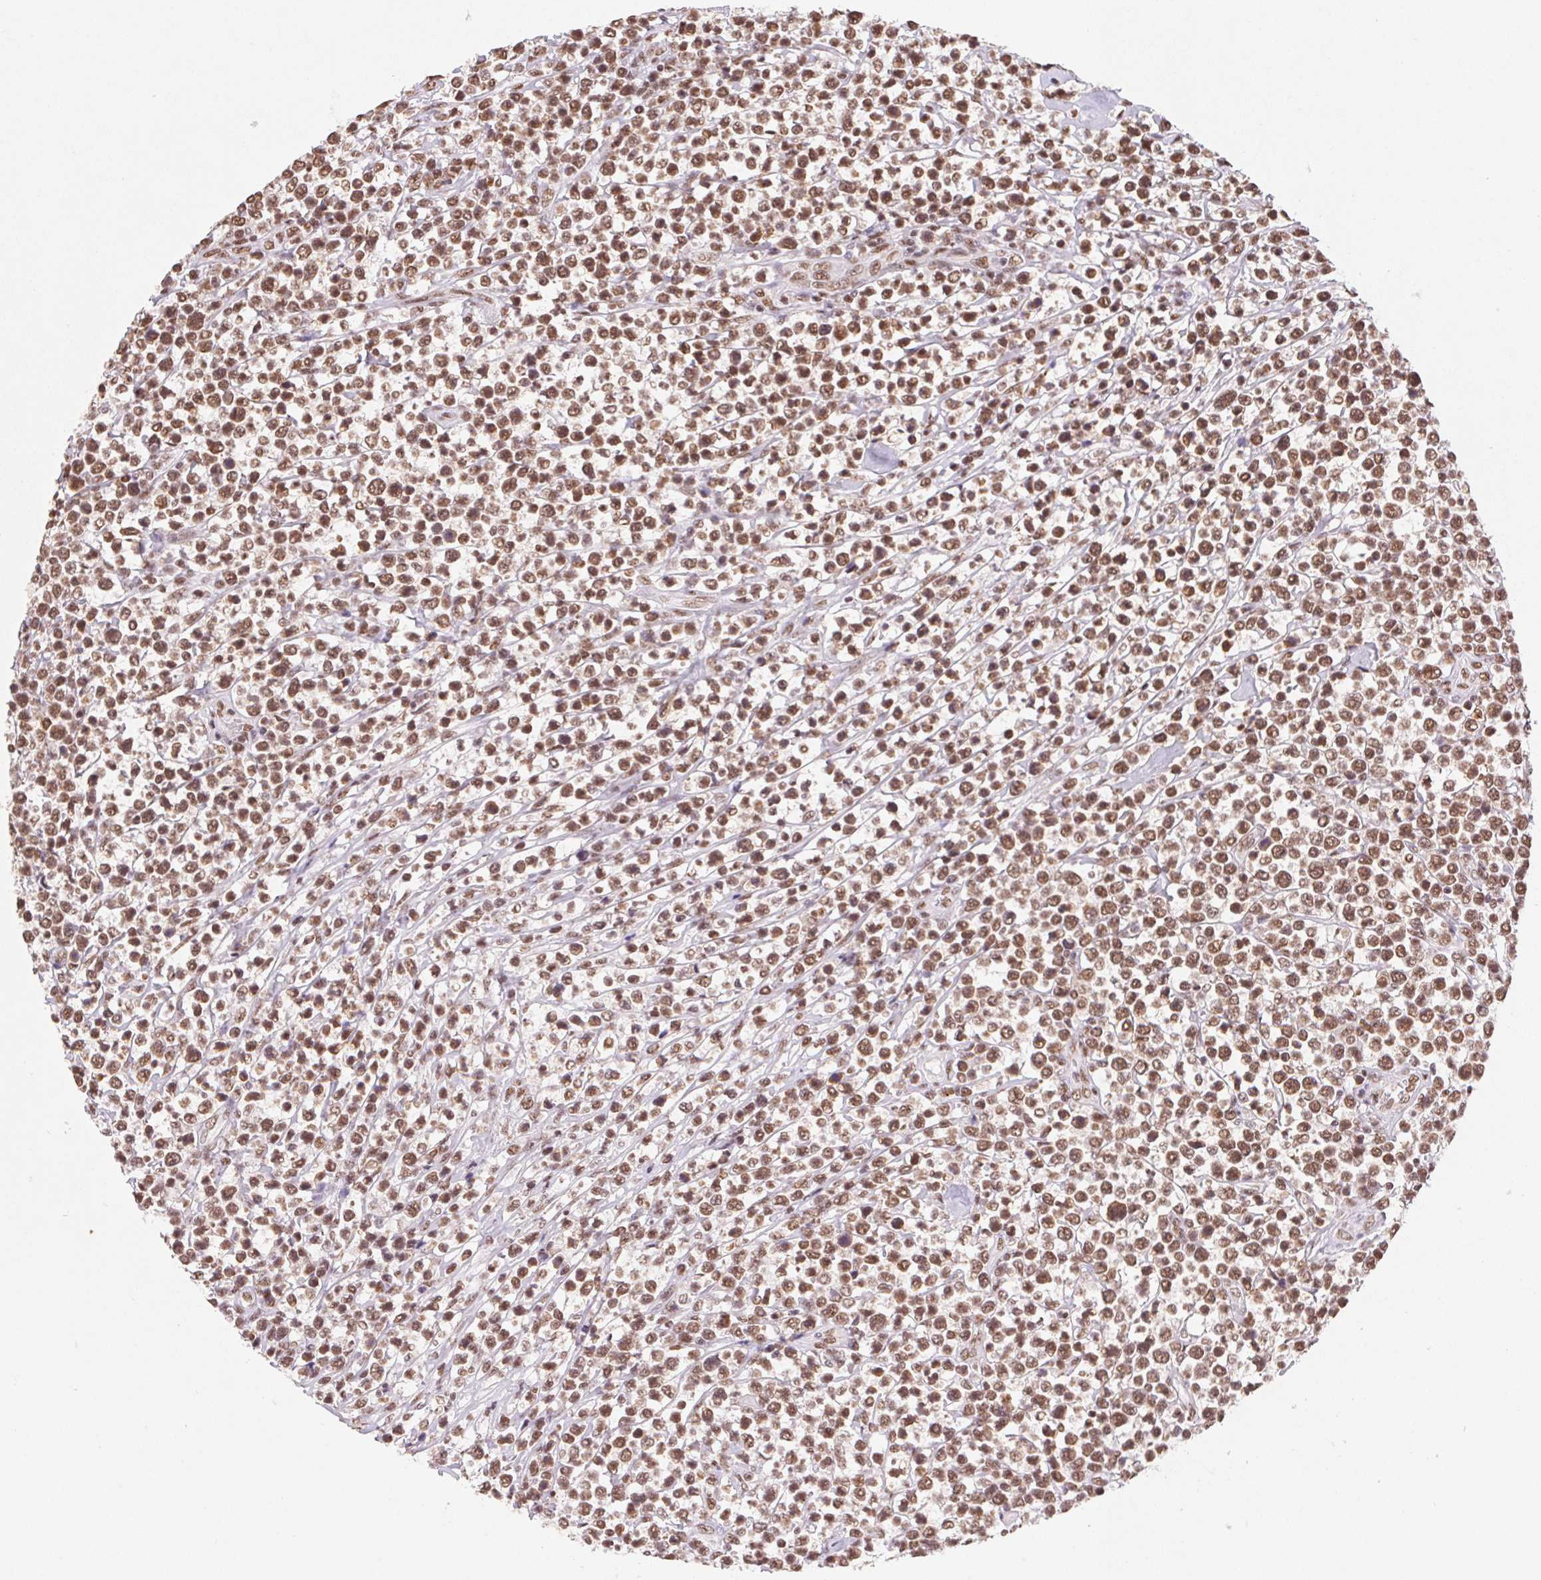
{"staining": {"intensity": "moderate", "quantity": ">75%", "location": "nuclear"}, "tissue": "lymphoma", "cell_type": "Tumor cells", "image_type": "cancer", "snomed": [{"axis": "morphology", "description": "Malignant lymphoma, non-Hodgkin's type, High grade"}, {"axis": "topography", "description": "Soft tissue"}], "caption": "This is an image of immunohistochemistry staining of lymphoma, which shows moderate positivity in the nuclear of tumor cells.", "gene": "SNRPG", "patient": {"sex": "female", "age": 56}}